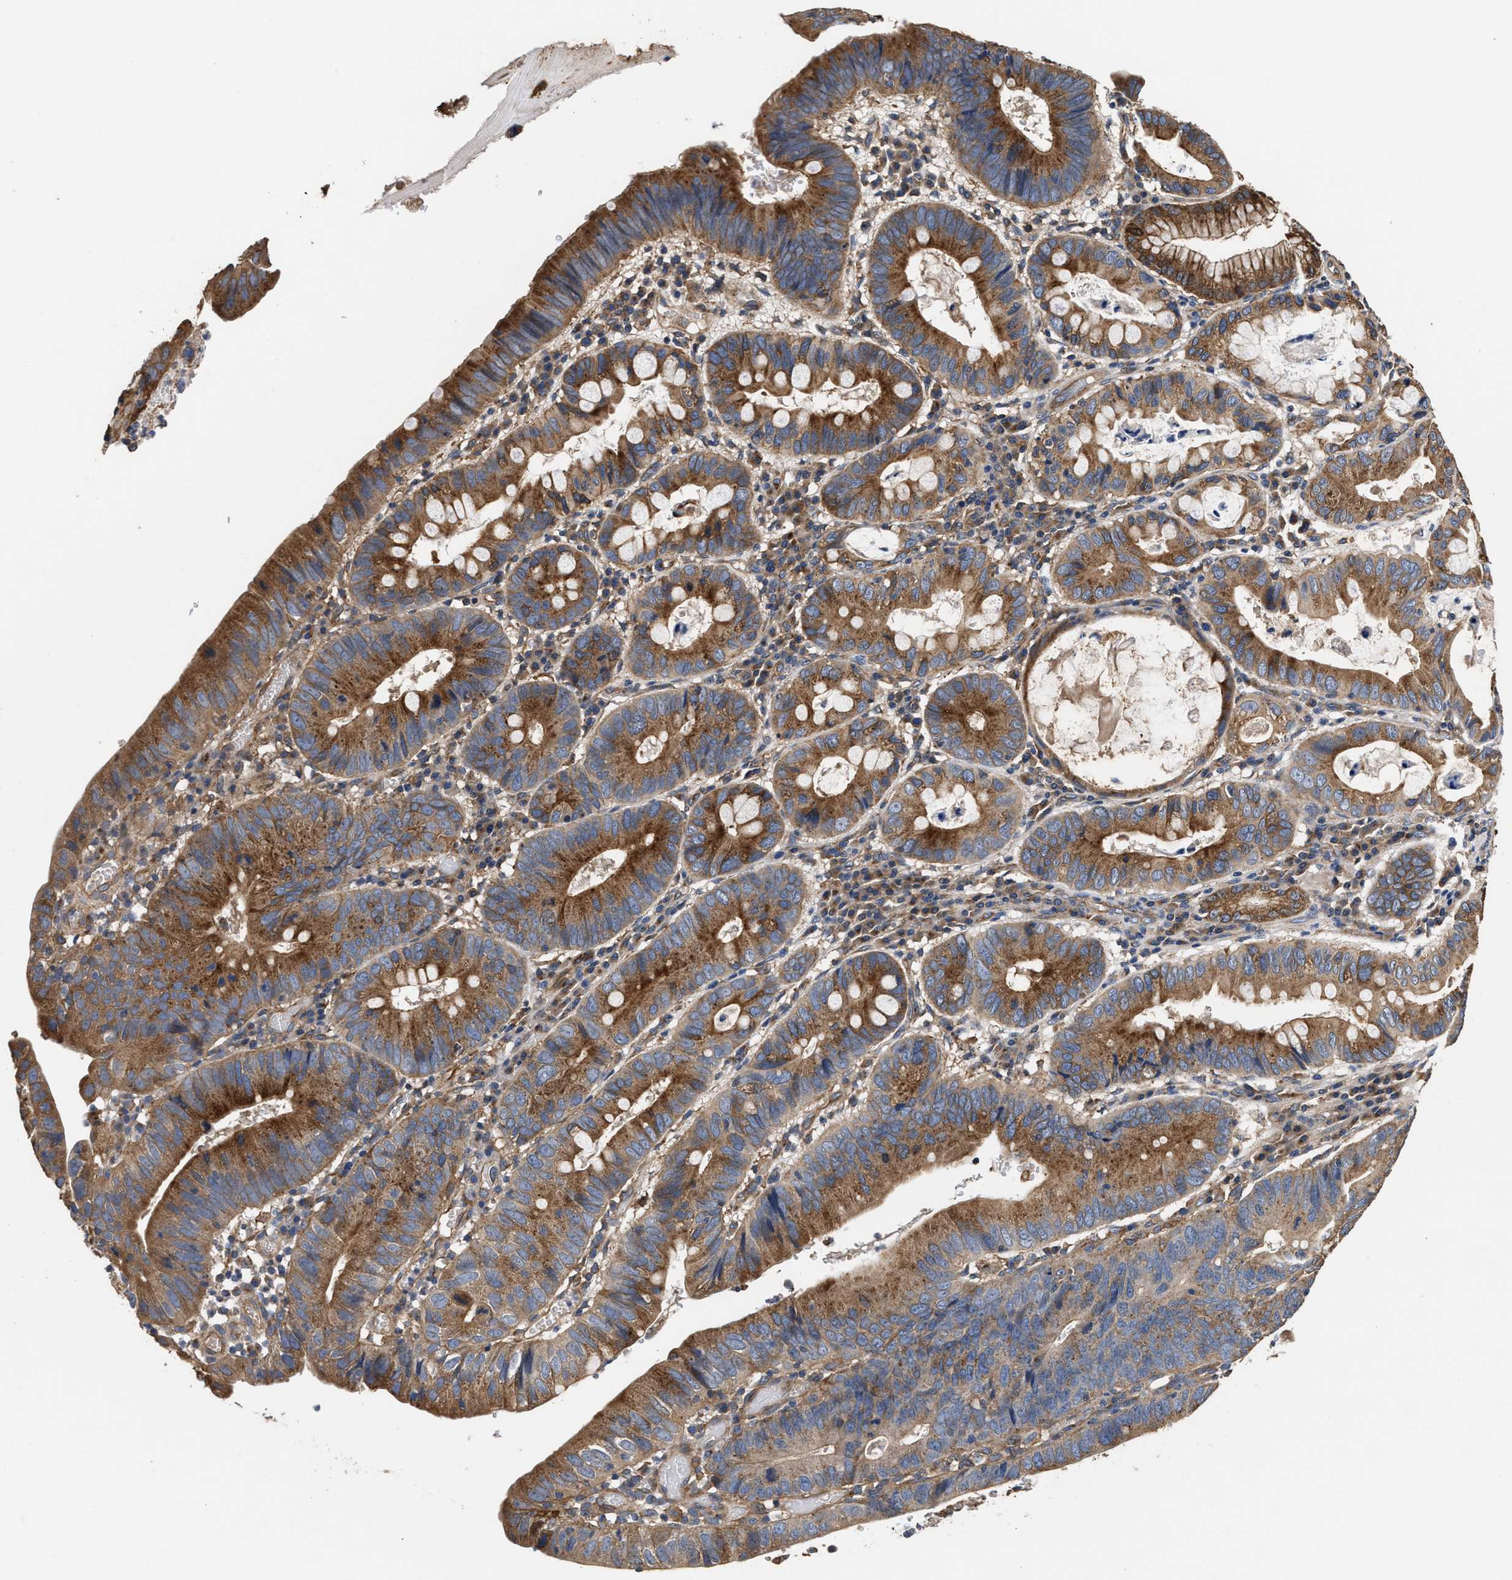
{"staining": {"intensity": "strong", "quantity": ">75%", "location": "cytoplasmic/membranous"}, "tissue": "stomach cancer", "cell_type": "Tumor cells", "image_type": "cancer", "snomed": [{"axis": "morphology", "description": "Adenocarcinoma, NOS"}, {"axis": "topography", "description": "Stomach"}], "caption": "Immunohistochemical staining of human stomach cancer exhibits high levels of strong cytoplasmic/membranous protein staining in about >75% of tumor cells.", "gene": "KLB", "patient": {"sex": "male", "age": 59}}